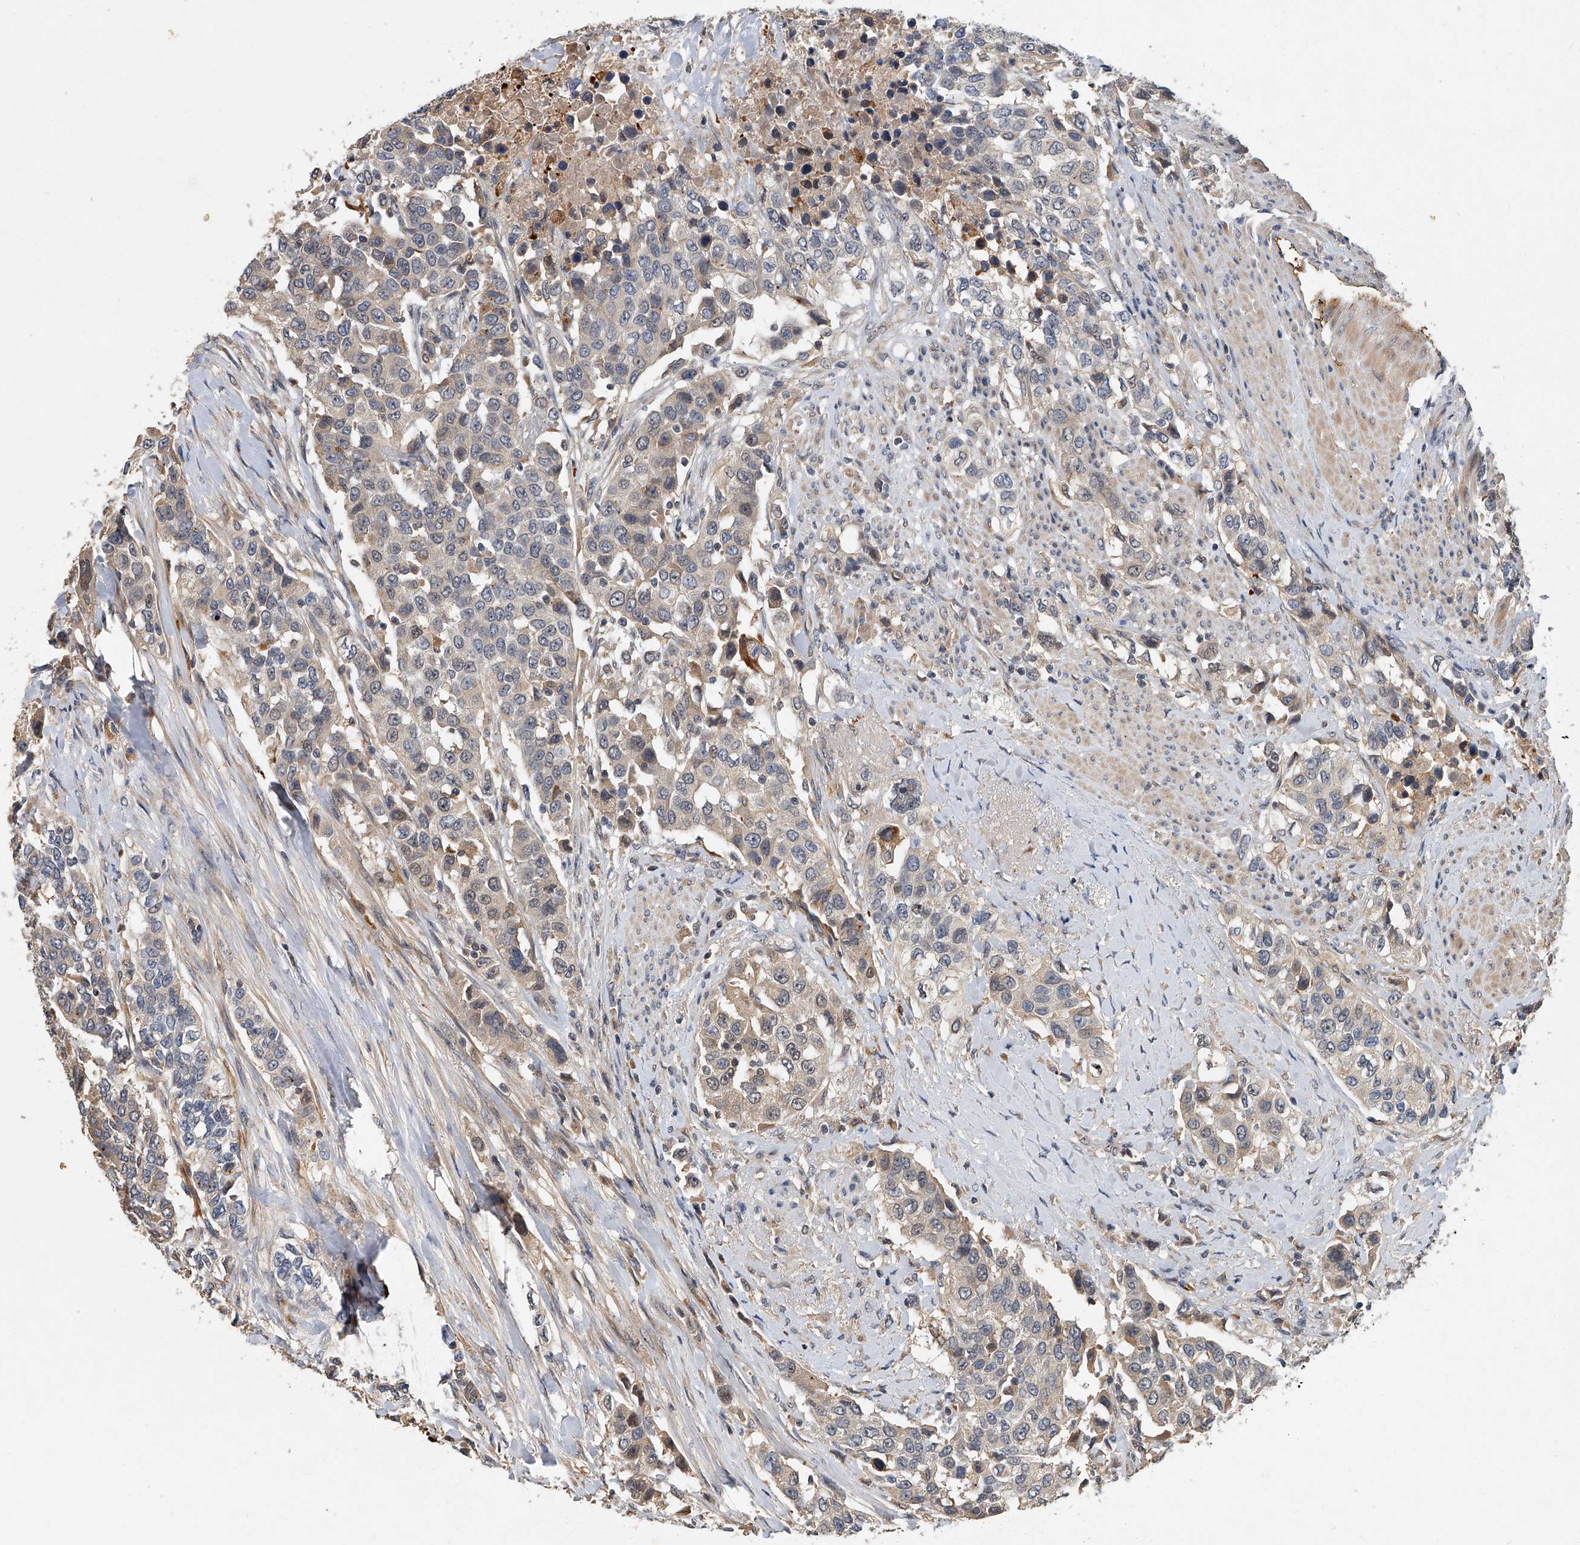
{"staining": {"intensity": "weak", "quantity": "25%-75%", "location": "cytoplasmic/membranous"}, "tissue": "urothelial cancer", "cell_type": "Tumor cells", "image_type": "cancer", "snomed": [{"axis": "morphology", "description": "Urothelial carcinoma, High grade"}, {"axis": "topography", "description": "Urinary bladder"}], "caption": "Protein staining of urothelial carcinoma (high-grade) tissue demonstrates weak cytoplasmic/membranous staining in approximately 25%-75% of tumor cells. The staining was performed using DAB (3,3'-diaminobenzidine), with brown indicating positive protein expression. Nuclei are stained blue with hematoxylin.", "gene": "JAG2", "patient": {"sex": "female", "age": 80}}